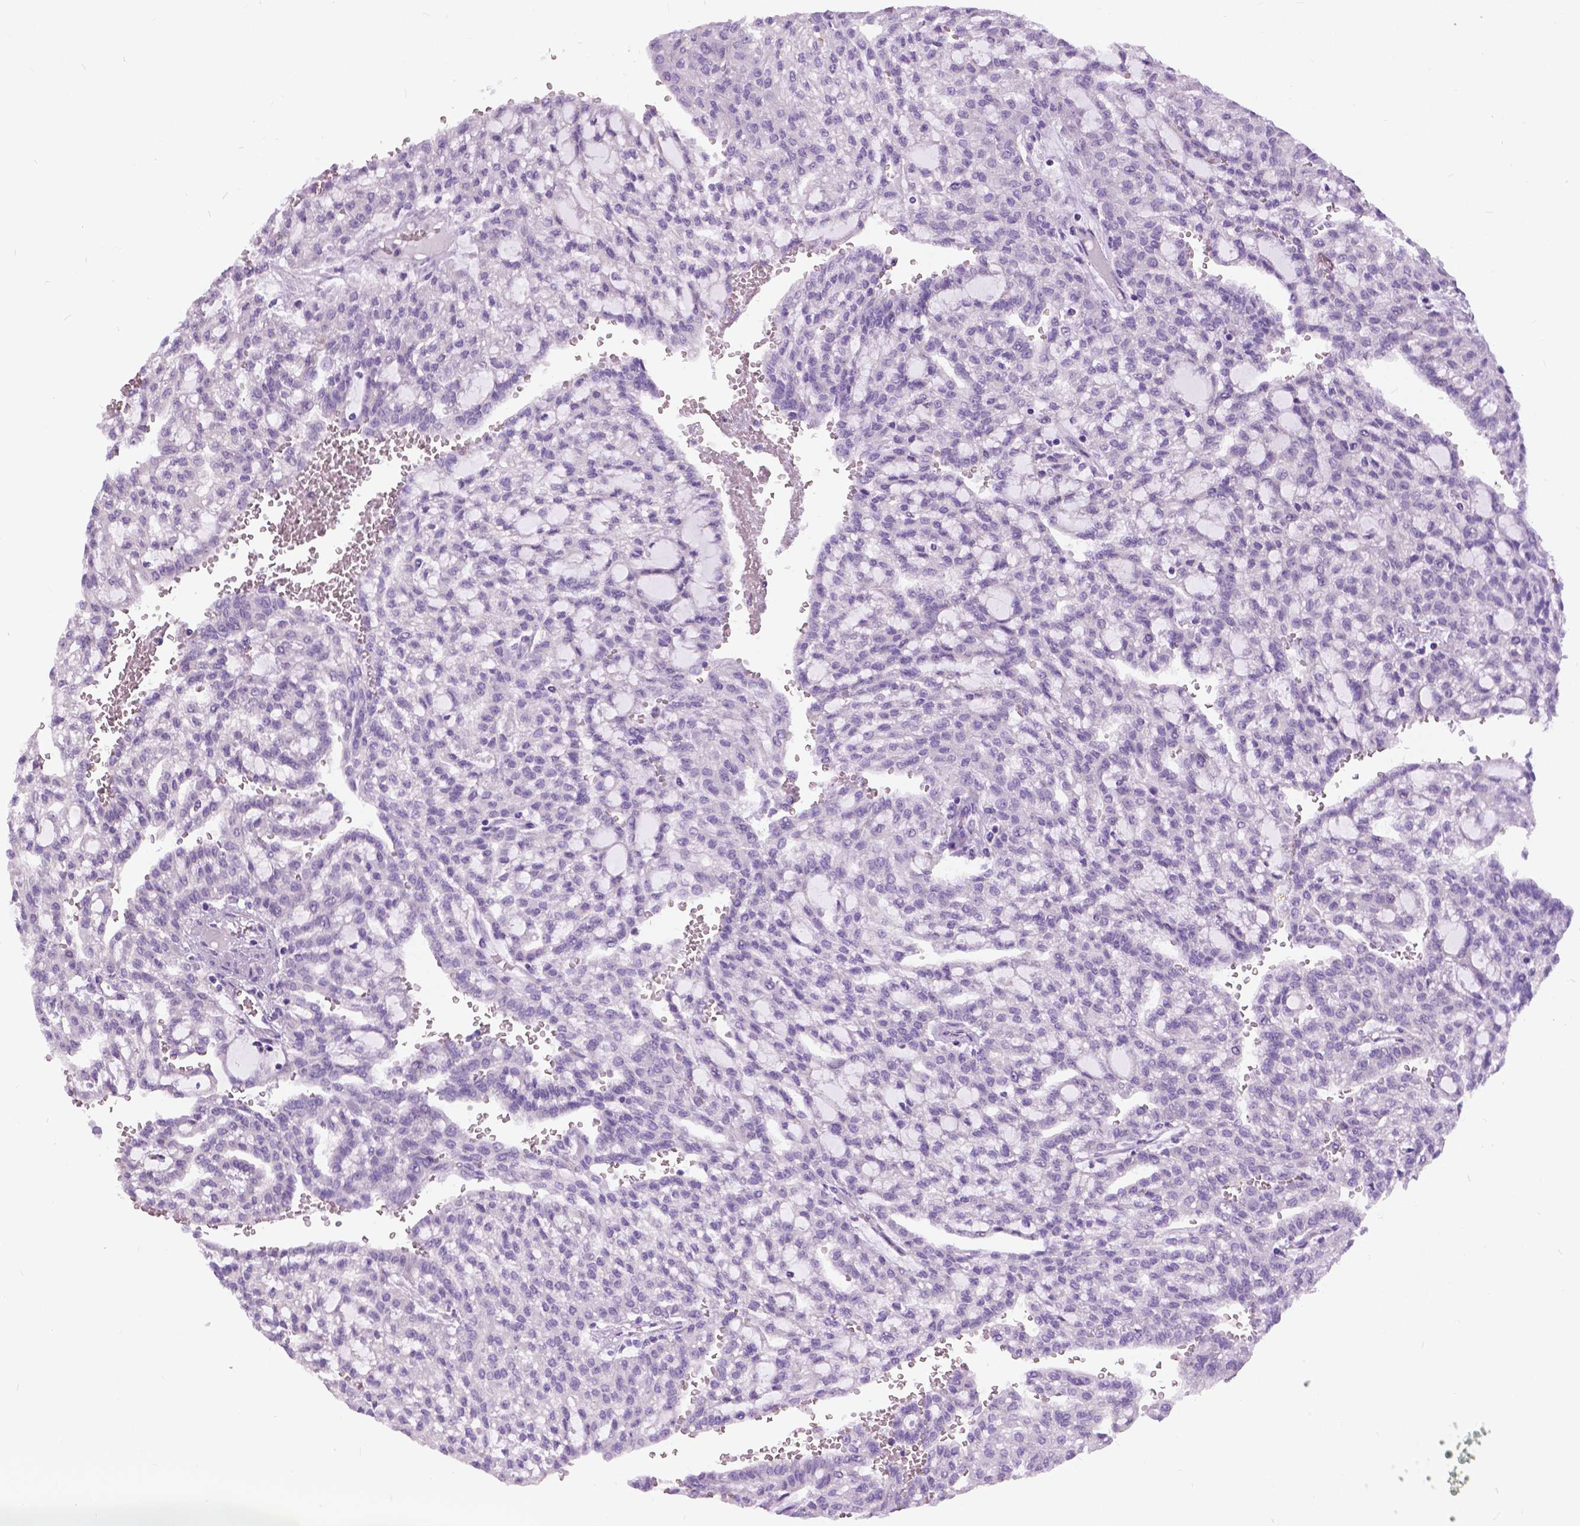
{"staining": {"intensity": "negative", "quantity": "none", "location": "none"}, "tissue": "renal cancer", "cell_type": "Tumor cells", "image_type": "cancer", "snomed": [{"axis": "morphology", "description": "Adenocarcinoma, NOS"}, {"axis": "topography", "description": "Kidney"}], "caption": "DAB (3,3'-diaminobenzidine) immunohistochemical staining of human renal adenocarcinoma exhibits no significant staining in tumor cells.", "gene": "TP53TG5", "patient": {"sex": "male", "age": 63}}